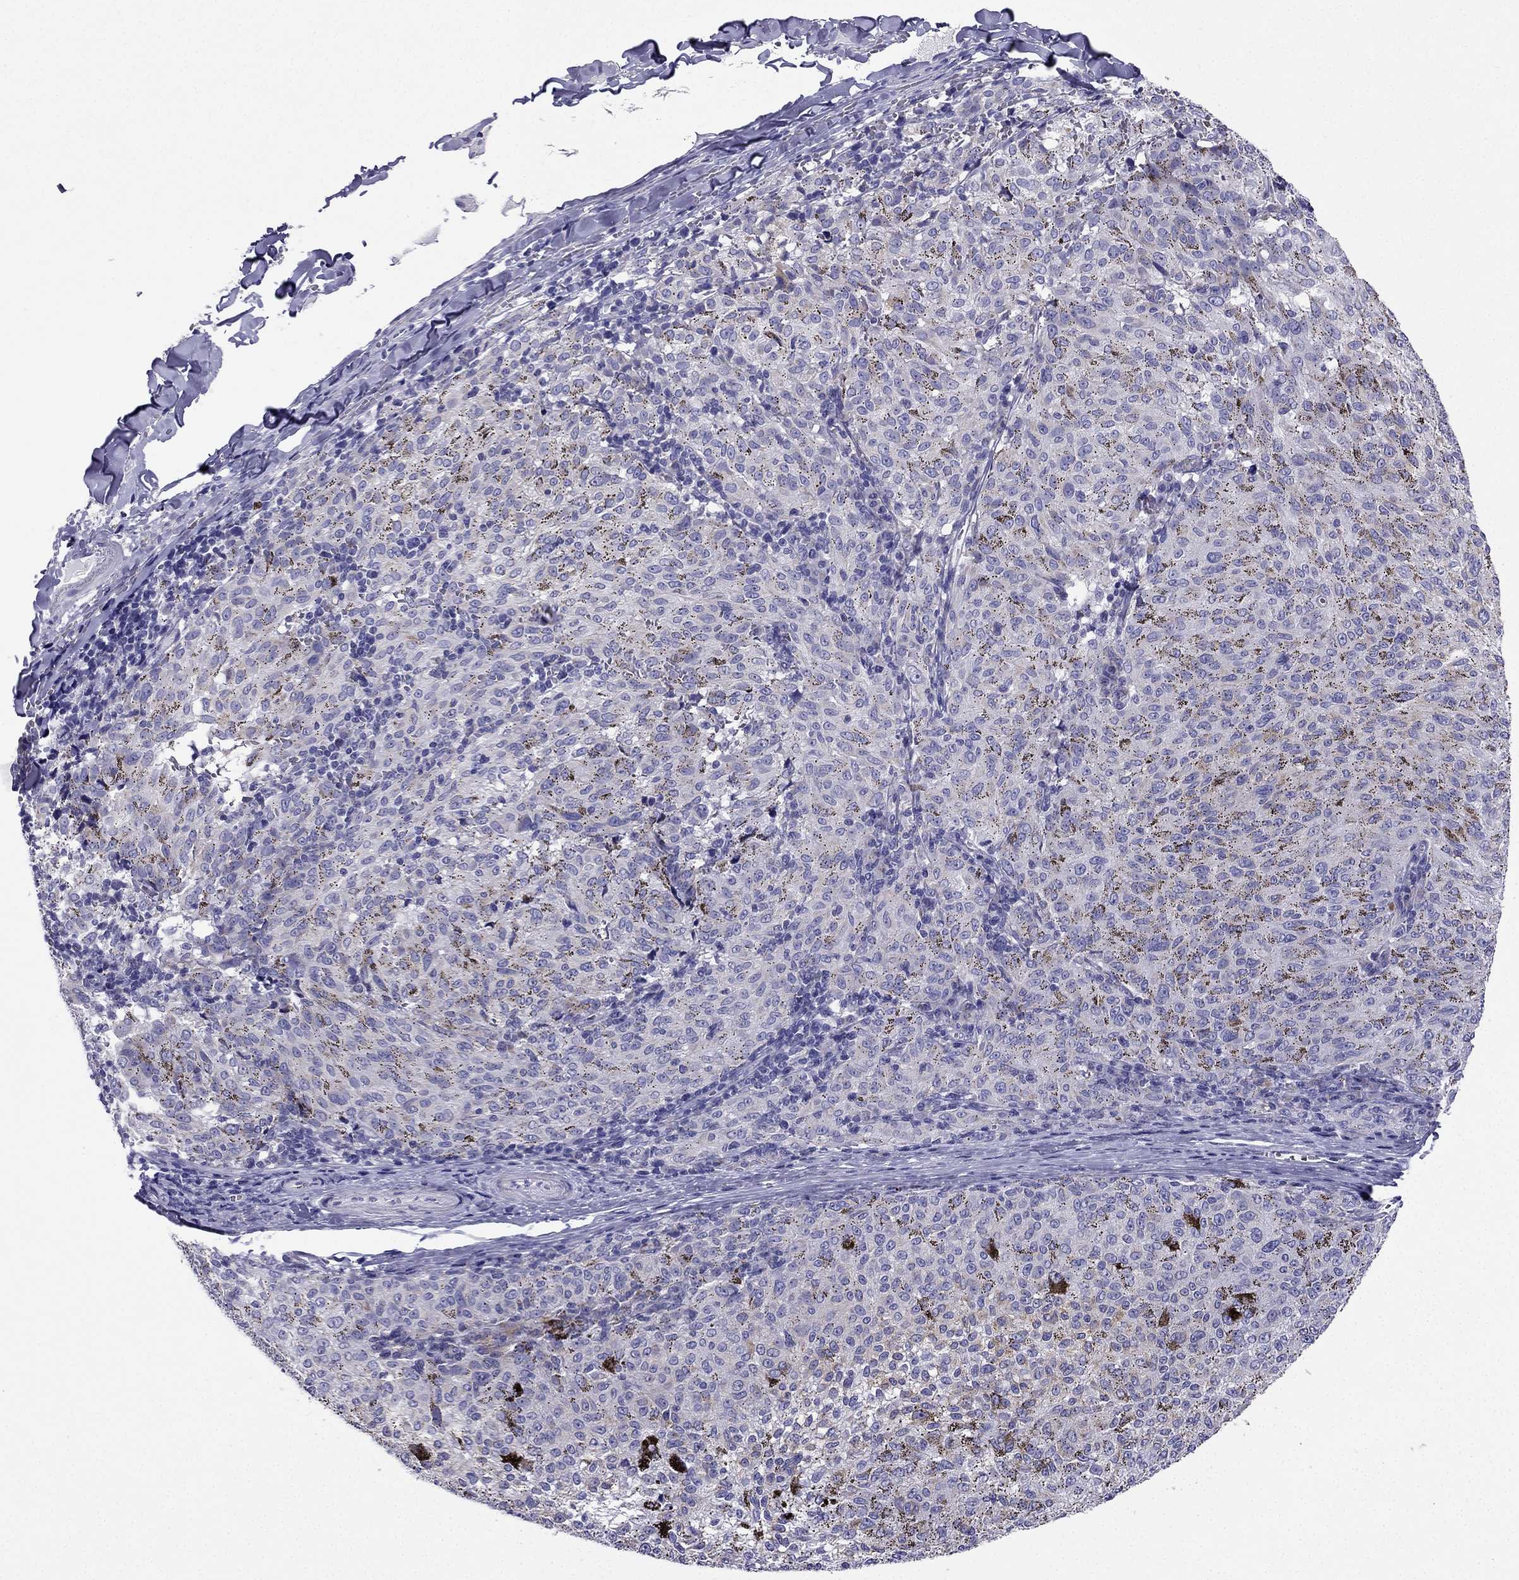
{"staining": {"intensity": "negative", "quantity": "none", "location": "none"}, "tissue": "melanoma", "cell_type": "Tumor cells", "image_type": "cancer", "snomed": [{"axis": "morphology", "description": "Malignant melanoma, NOS"}, {"axis": "topography", "description": "Skin"}], "caption": "IHC image of neoplastic tissue: melanoma stained with DAB (3,3'-diaminobenzidine) shows no significant protein positivity in tumor cells. (DAB immunohistochemistry (IHC) with hematoxylin counter stain).", "gene": "KIF5A", "patient": {"sex": "female", "age": 72}}